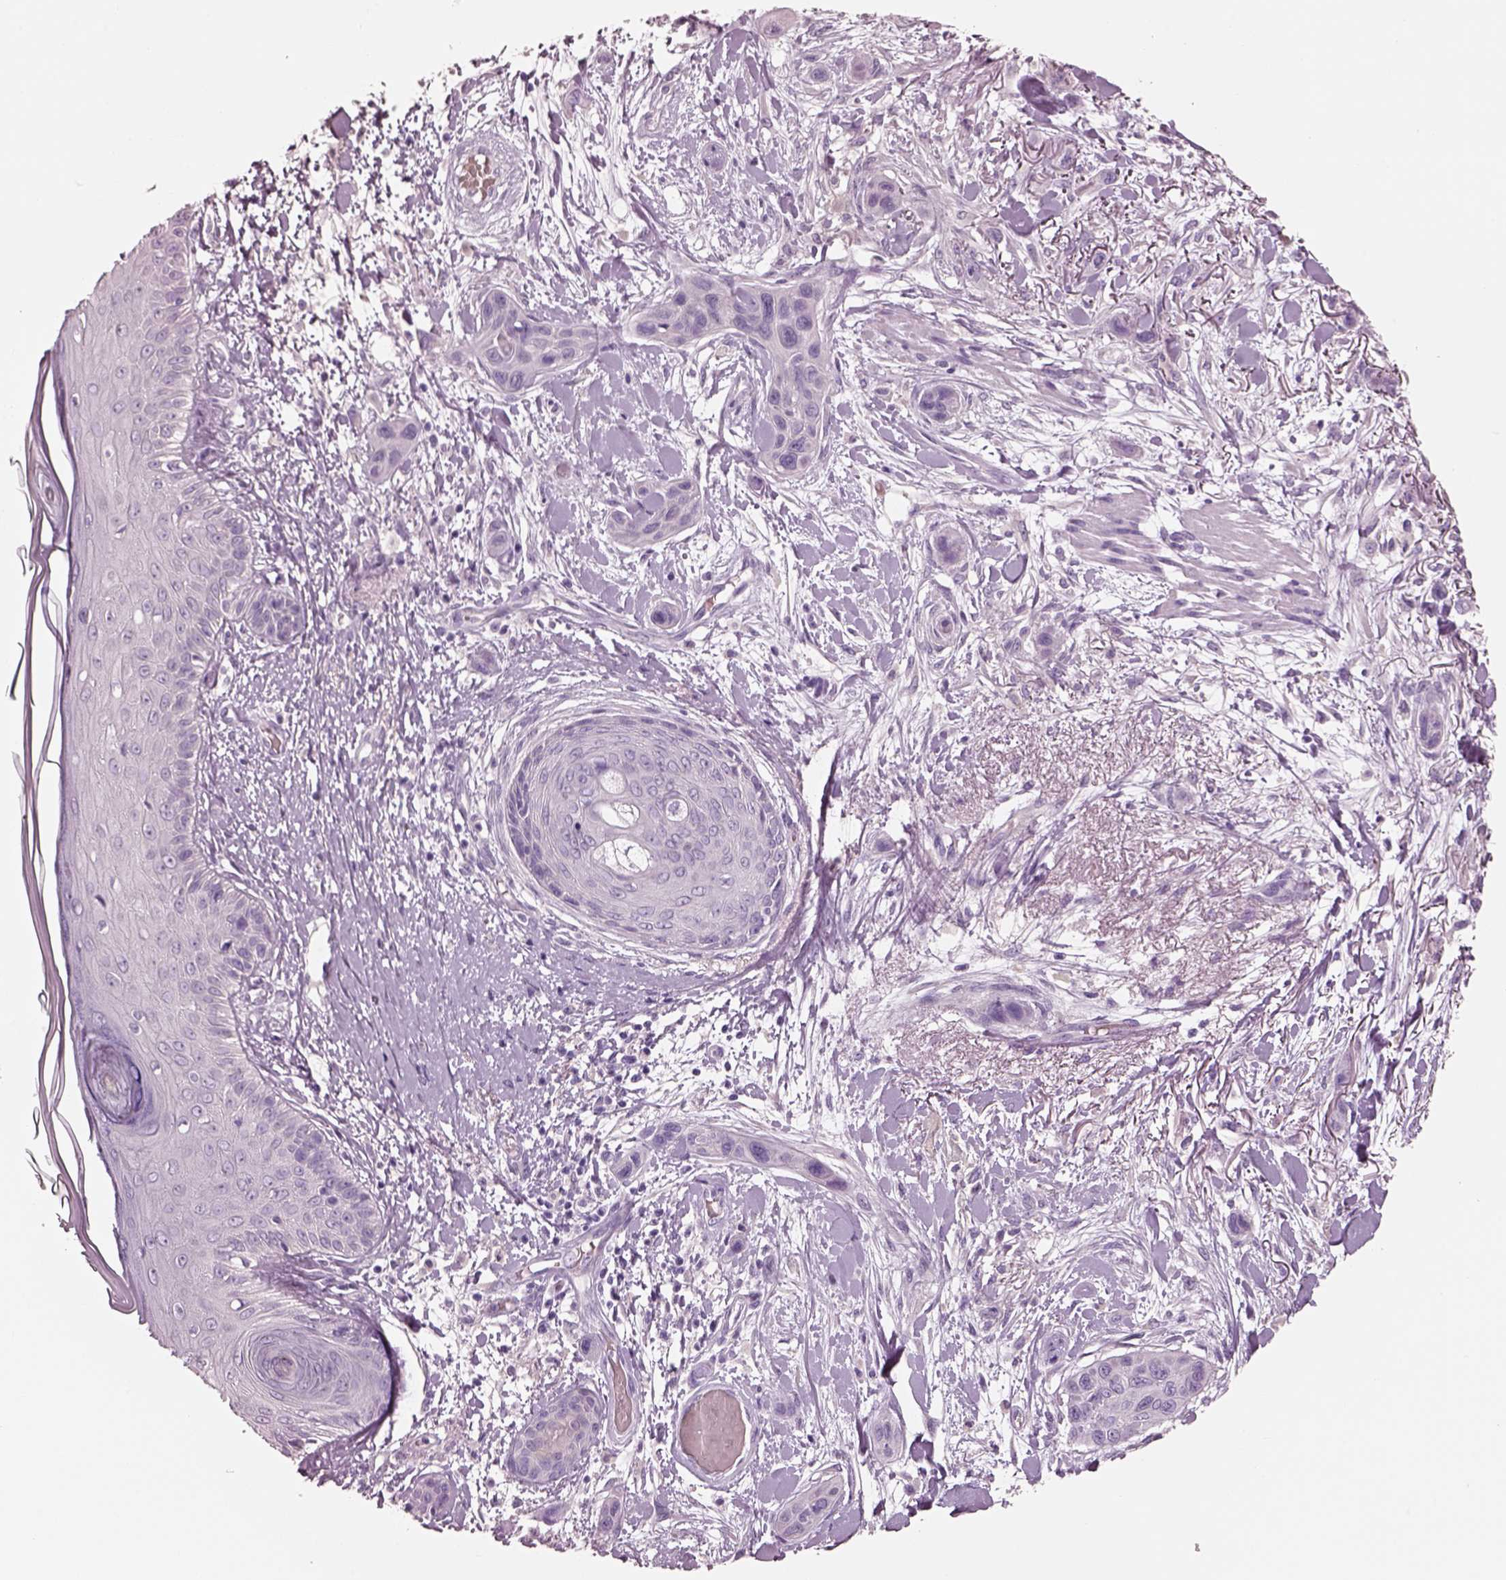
{"staining": {"intensity": "negative", "quantity": "none", "location": "none"}, "tissue": "skin cancer", "cell_type": "Tumor cells", "image_type": "cancer", "snomed": [{"axis": "morphology", "description": "Squamous cell carcinoma, NOS"}, {"axis": "topography", "description": "Skin"}], "caption": "Skin cancer (squamous cell carcinoma) was stained to show a protein in brown. There is no significant expression in tumor cells. (DAB immunohistochemistry visualized using brightfield microscopy, high magnification).", "gene": "ELSPBP1", "patient": {"sex": "male", "age": 79}}